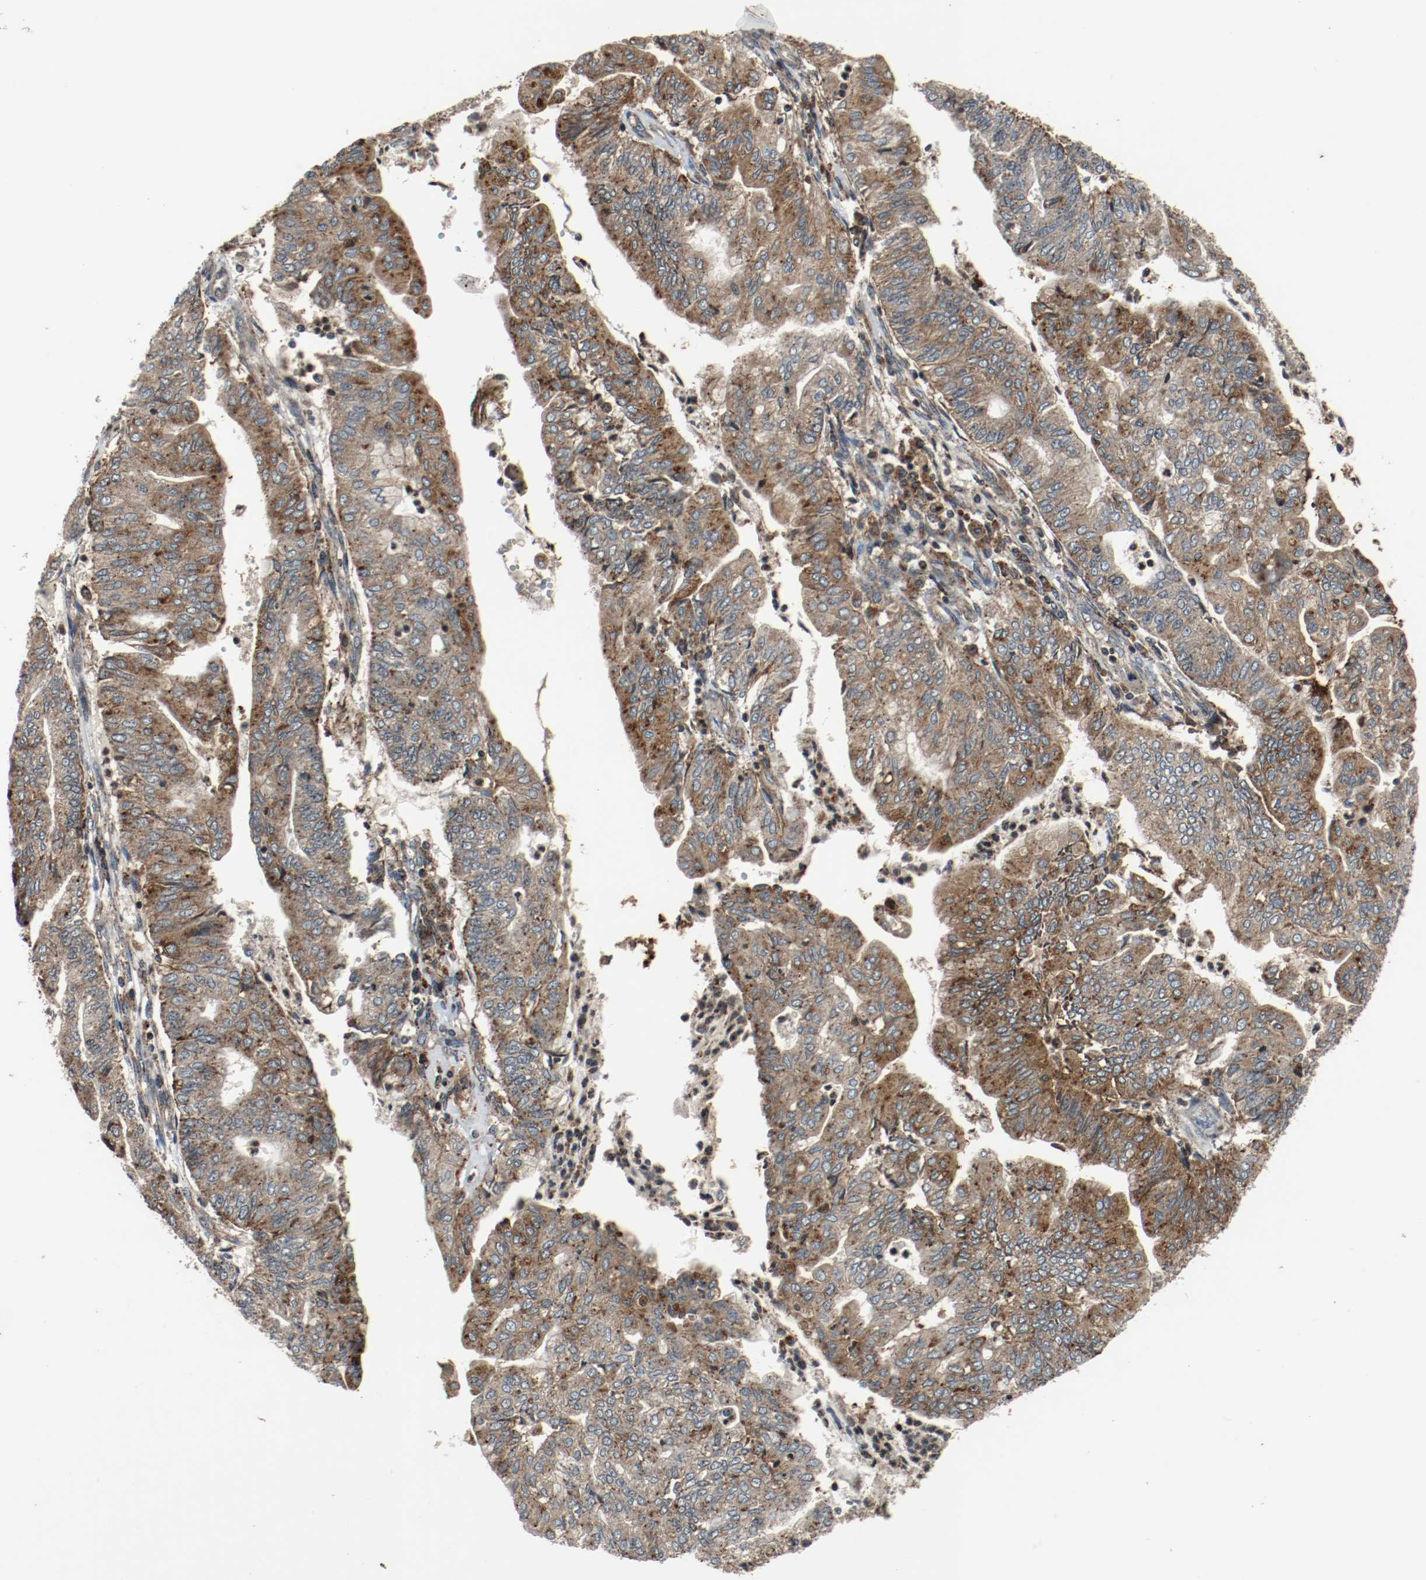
{"staining": {"intensity": "moderate", "quantity": ">75%", "location": "cytoplasmic/membranous"}, "tissue": "endometrial cancer", "cell_type": "Tumor cells", "image_type": "cancer", "snomed": [{"axis": "morphology", "description": "Adenocarcinoma, NOS"}, {"axis": "topography", "description": "Endometrium"}], "caption": "Immunohistochemical staining of human adenocarcinoma (endometrial) displays moderate cytoplasmic/membranous protein positivity in about >75% of tumor cells.", "gene": "LAMP2", "patient": {"sex": "female", "age": 59}}